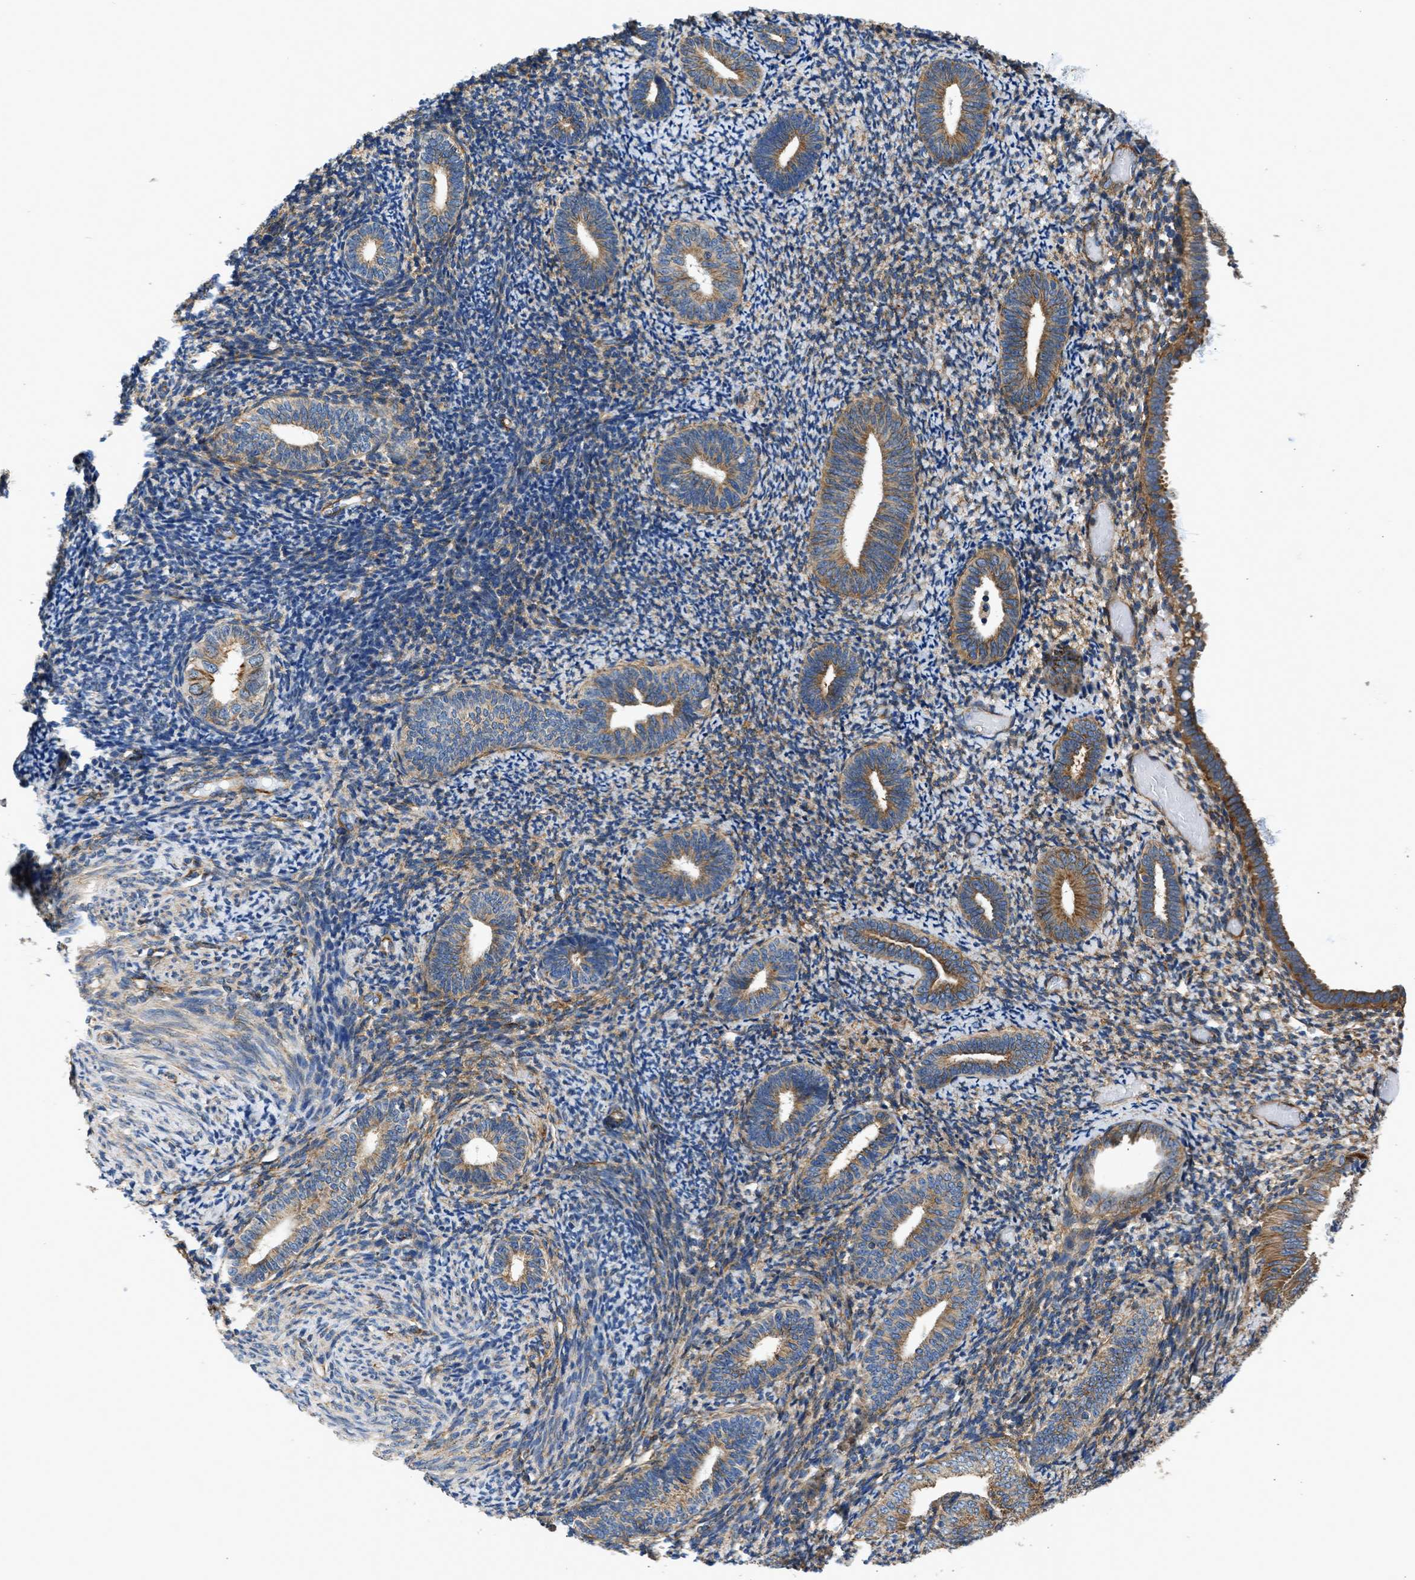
{"staining": {"intensity": "moderate", "quantity": "25%-75%", "location": "cytoplasmic/membranous"}, "tissue": "endometrium", "cell_type": "Cells in endometrial stroma", "image_type": "normal", "snomed": [{"axis": "morphology", "description": "Normal tissue, NOS"}, {"axis": "topography", "description": "Endometrium"}], "caption": "Immunohistochemical staining of benign endometrium displays medium levels of moderate cytoplasmic/membranous staining in approximately 25%-75% of cells in endometrial stroma.", "gene": "SEPTIN2", "patient": {"sex": "female", "age": 66}}